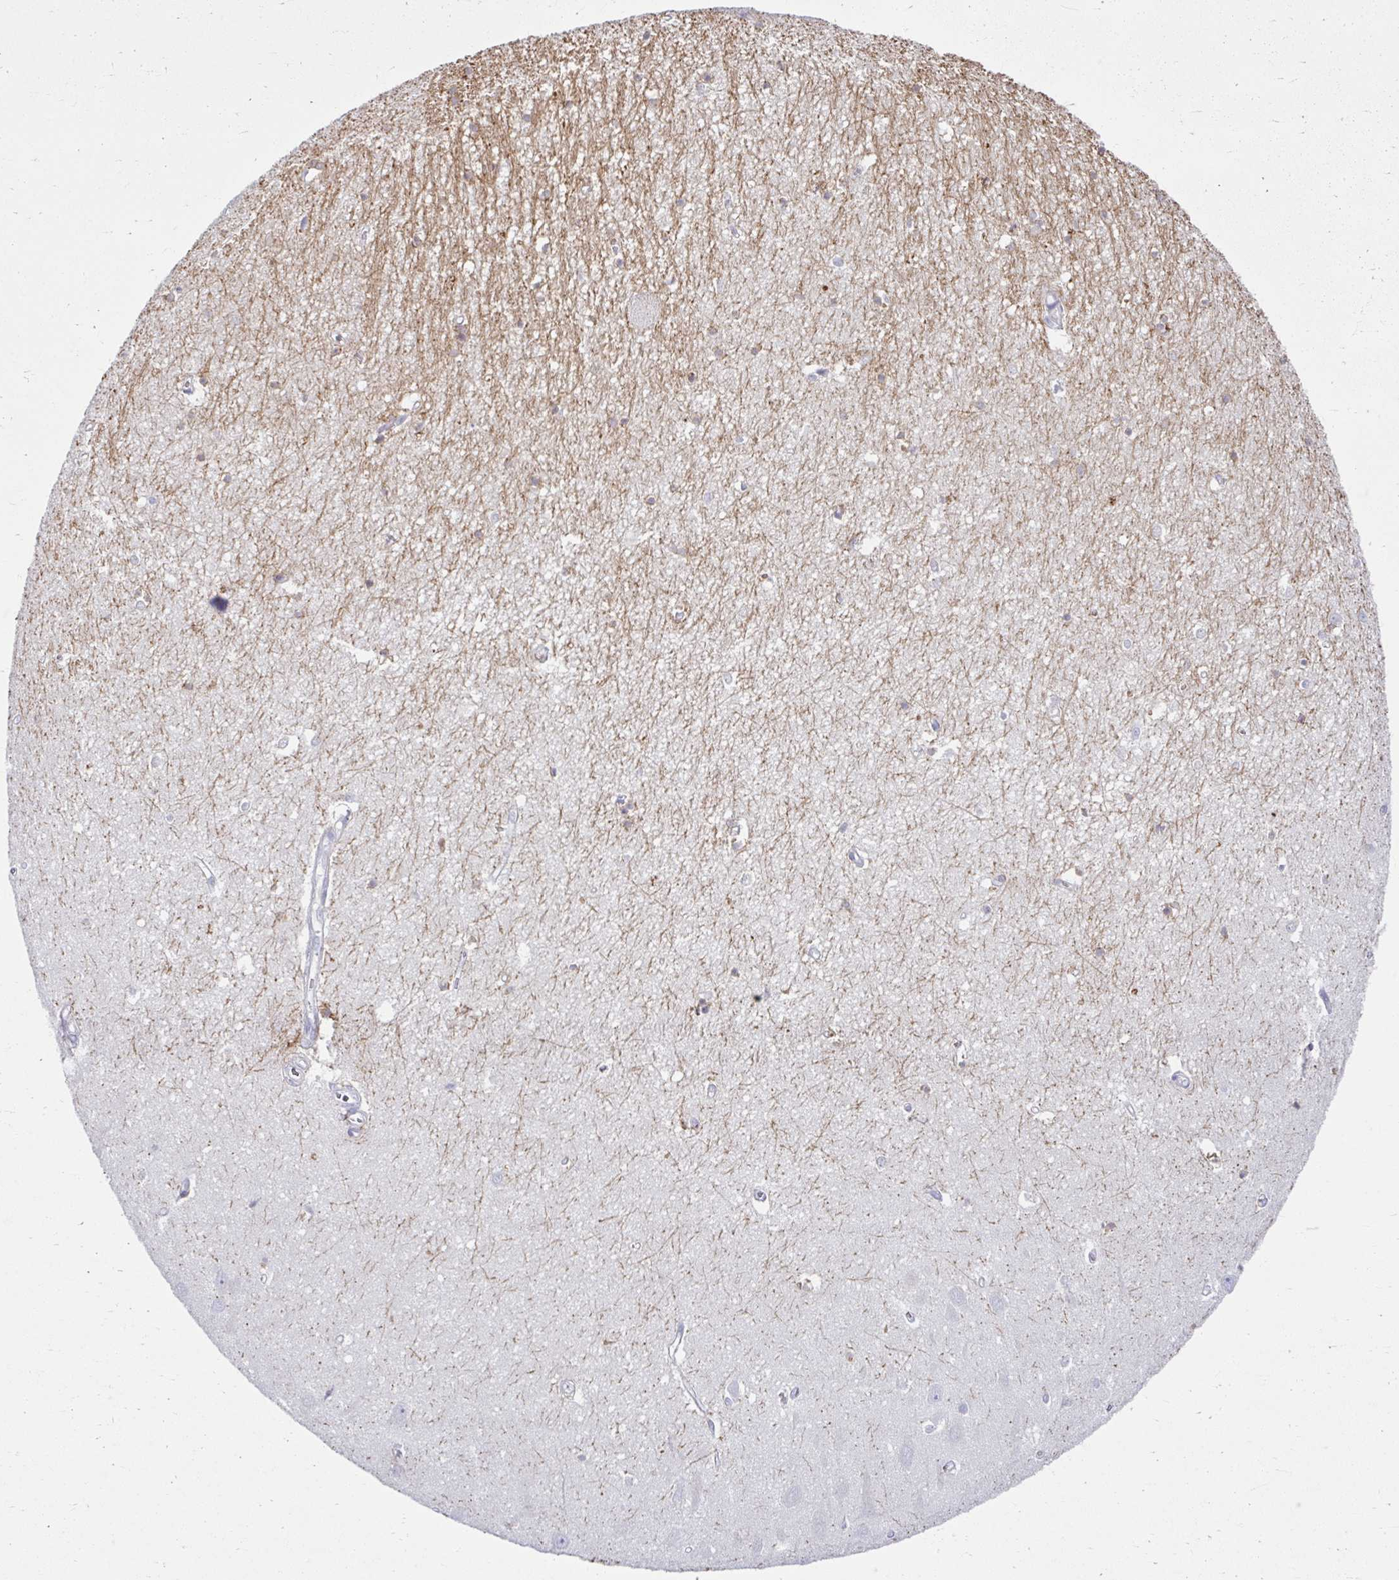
{"staining": {"intensity": "negative", "quantity": "none", "location": "none"}, "tissue": "hippocampus", "cell_type": "Glial cells", "image_type": "normal", "snomed": [{"axis": "morphology", "description": "Normal tissue, NOS"}, {"axis": "topography", "description": "Hippocampus"}], "caption": "Immunohistochemistry of normal hippocampus reveals no positivity in glial cells.", "gene": "ZNF33A", "patient": {"sex": "female", "age": 64}}